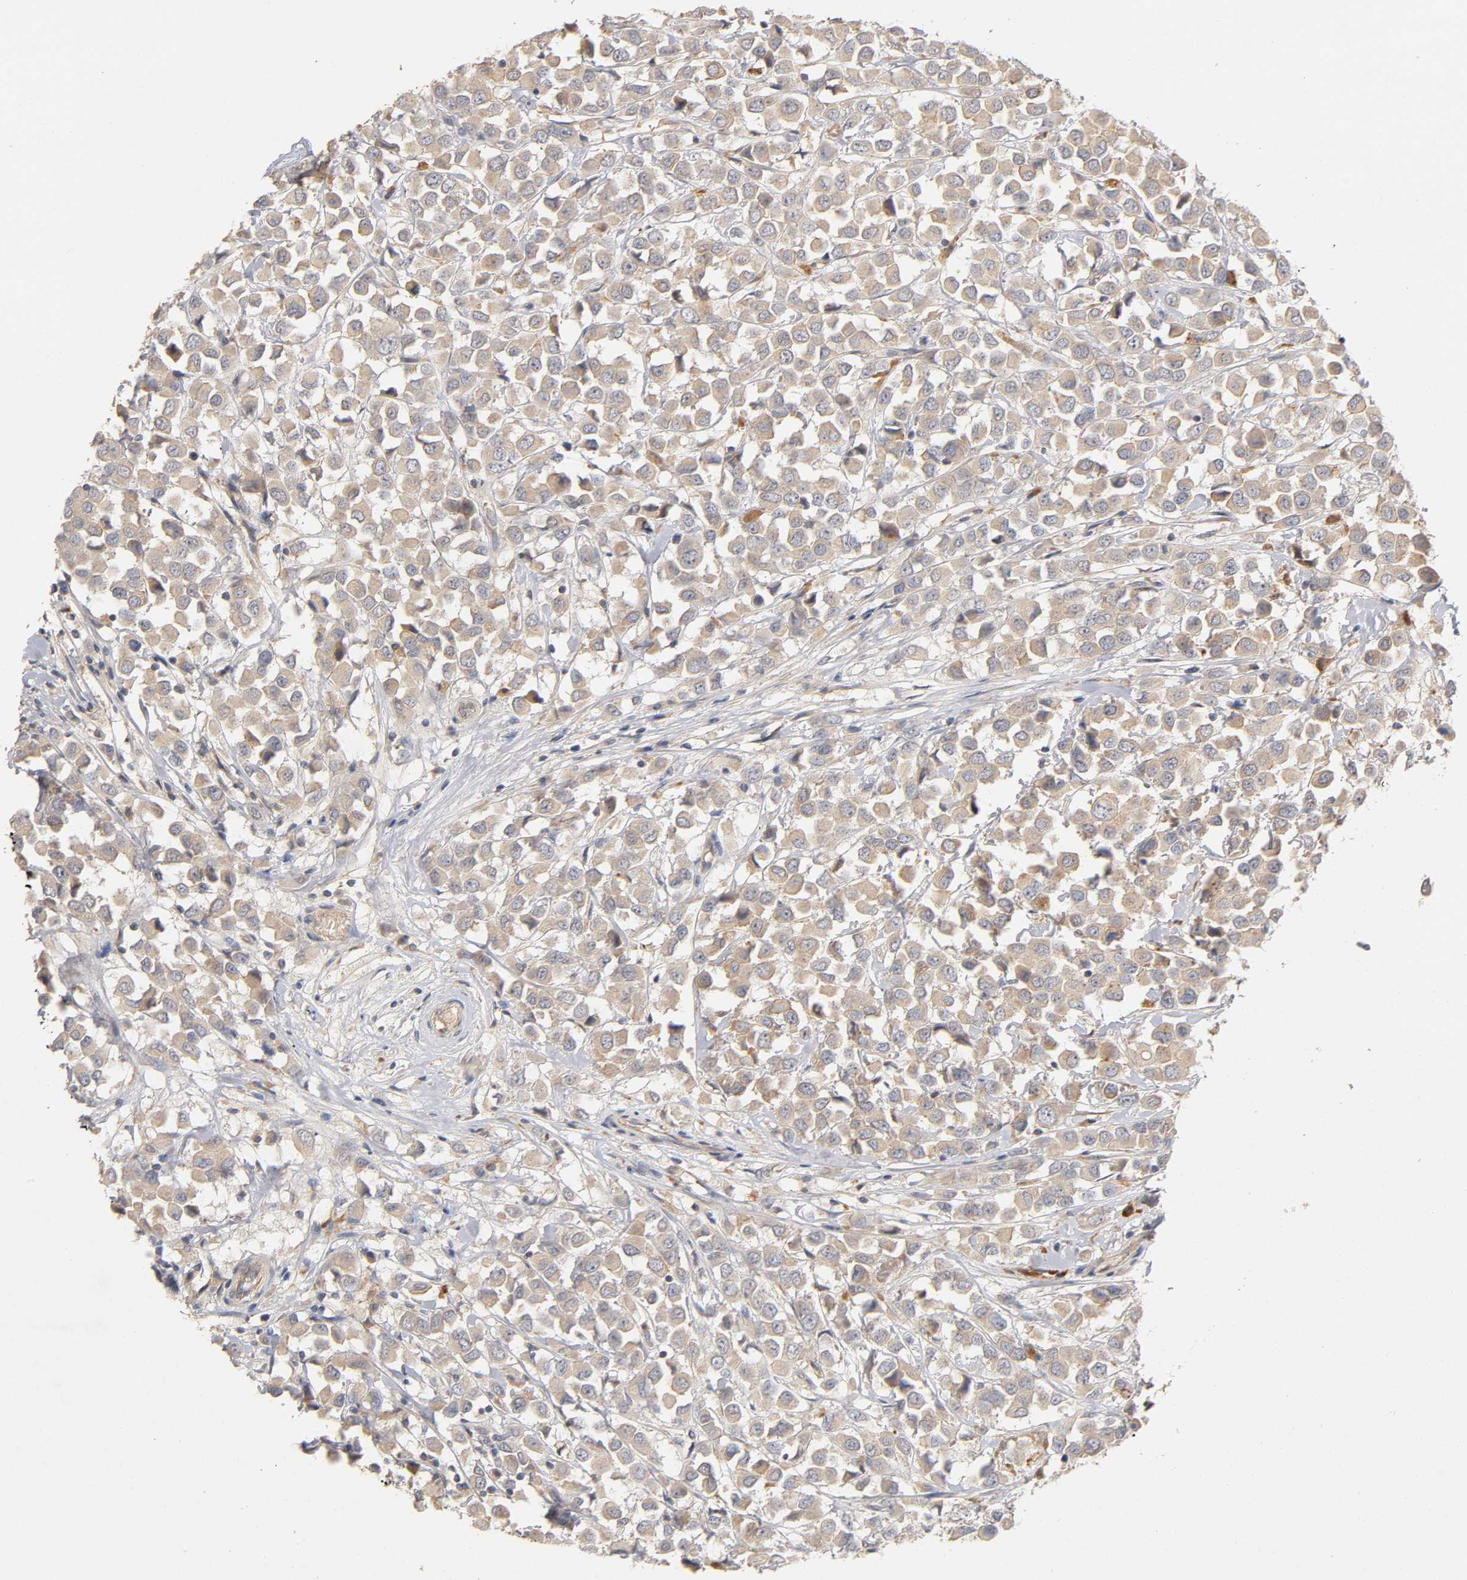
{"staining": {"intensity": "moderate", "quantity": ">75%", "location": "cytoplasmic/membranous"}, "tissue": "breast cancer", "cell_type": "Tumor cells", "image_type": "cancer", "snomed": [{"axis": "morphology", "description": "Duct carcinoma"}, {"axis": "topography", "description": "Breast"}], "caption": "Brown immunohistochemical staining in breast invasive ductal carcinoma demonstrates moderate cytoplasmic/membranous expression in about >75% of tumor cells. The protein of interest is shown in brown color, while the nuclei are stained blue.", "gene": "PDZD11", "patient": {"sex": "female", "age": 61}}